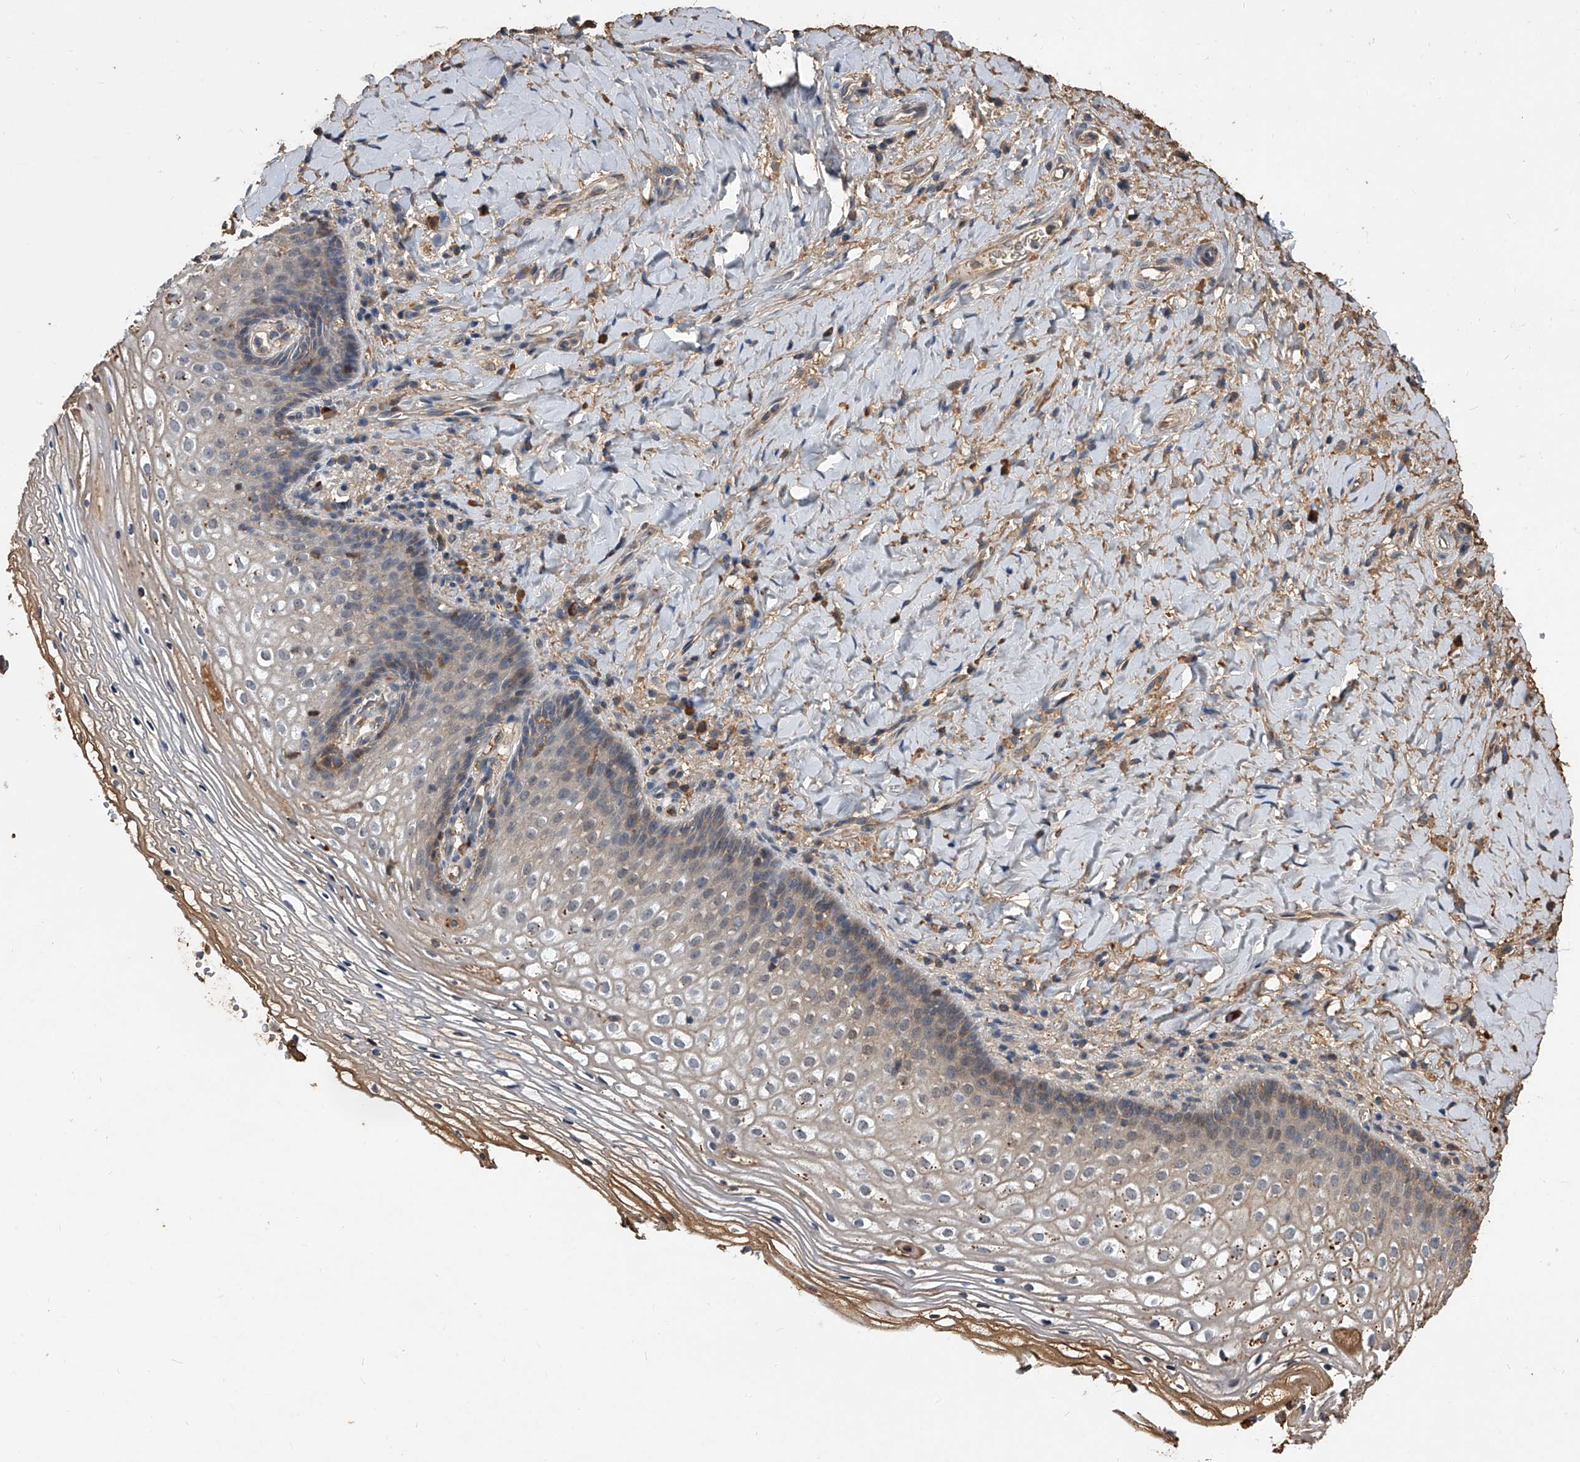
{"staining": {"intensity": "weak", "quantity": "25%-75%", "location": "cytoplasmic/membranous"}, "tissue": "vagina", "cell_type": "Squamous epithelial cells", "image_type": "normal", "snomed": [{"axis": "morphology", "description": "Normal tissue, NOS"}, {"axis": "topography", "description": "Vagina"}], "caption": "A brown stain shows weak cytoplasmic/membranous staining of a protein in squamous epithelial cells of benign vagina. (brown staining indicates protein expression, while blue staining denotes nuclei).", "gene": "ZNF25", "patient": {"sex": "female", "age": 60}}